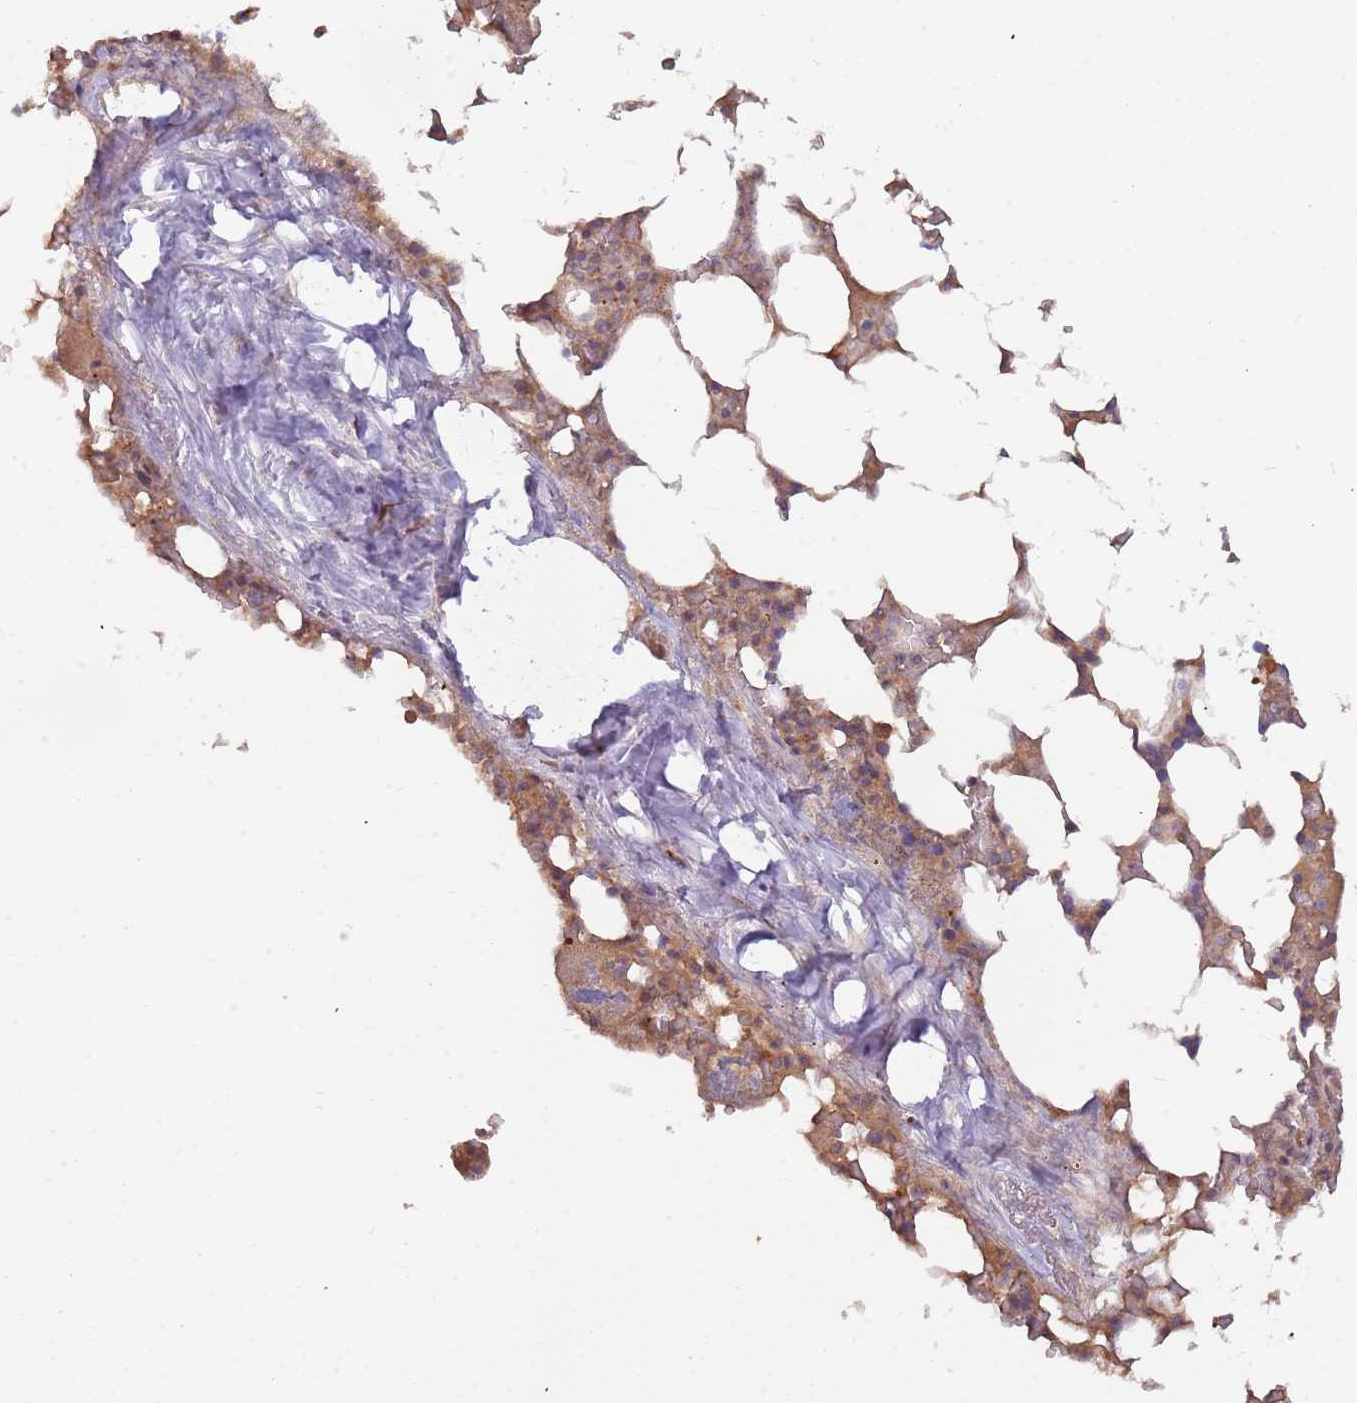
{"staining": {"intensity": "moderate", "quantity": "25%-75%", "location": "cytoplasmic/membranous,nuclear"}, "tissue": "bone marrow", "cell_type": "Hematopoietic cells", "image_type": "normal", "snomed": [{"axis": "morphology", "description": "Normal tissue, NOS"}, {"axis": "topography", "description": "Bone marrow"}], "caption": "Protein expression analysis of unremarkable bone marrow displays moderate cytoplasmic/membranous,nuclear expression in about 25%-75% of hematopoietic cells. The staining was performed using DAB (3,3'-diaminobenzidine) to visualize the protein expression in brown, while the nuclei were stained in blue with hematoxylin (Magnification: 20x).", "gene": "TRAPPC6B", "patient": {"sex": "male", "age": 64}}